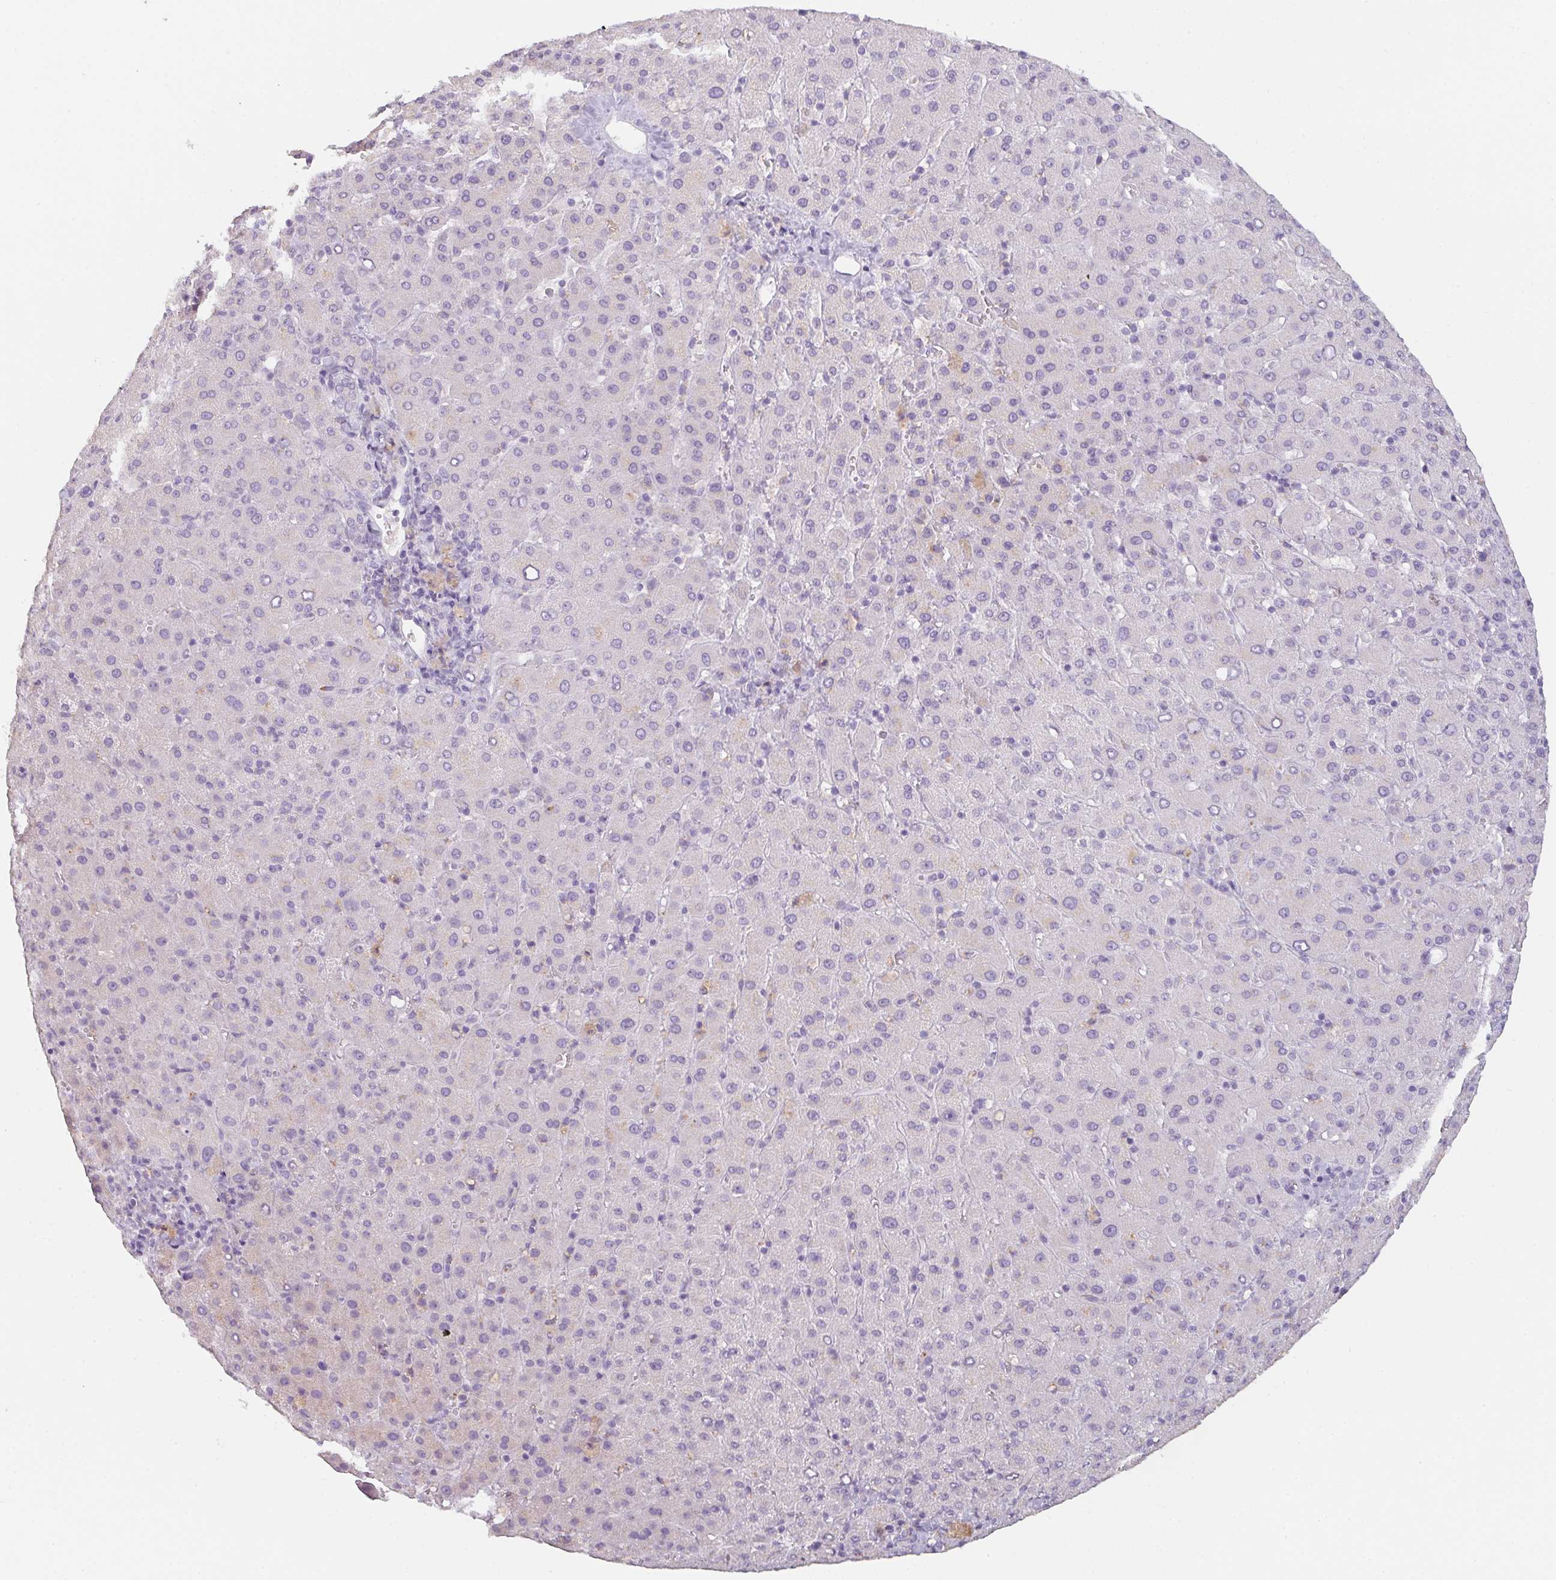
{"staining": {"intensity": "negative", "quantity": "none", "location": "none"}, "tissue": "liver cancer", "cell_type": "Tumor cells", "image_type": "cancer", "snomed": [{"axis": "morphology", "description": "Carcinoma, Hepatocellular, NOS"}, {"axis": "topography", "description": "Liver"}], "caption": "Liver cancer stained for a protein using immunohistochemistry displays no positivity tumor cells.", "gene": "C1QTNF8", "patient": {"sex": "female", "age": 58}}